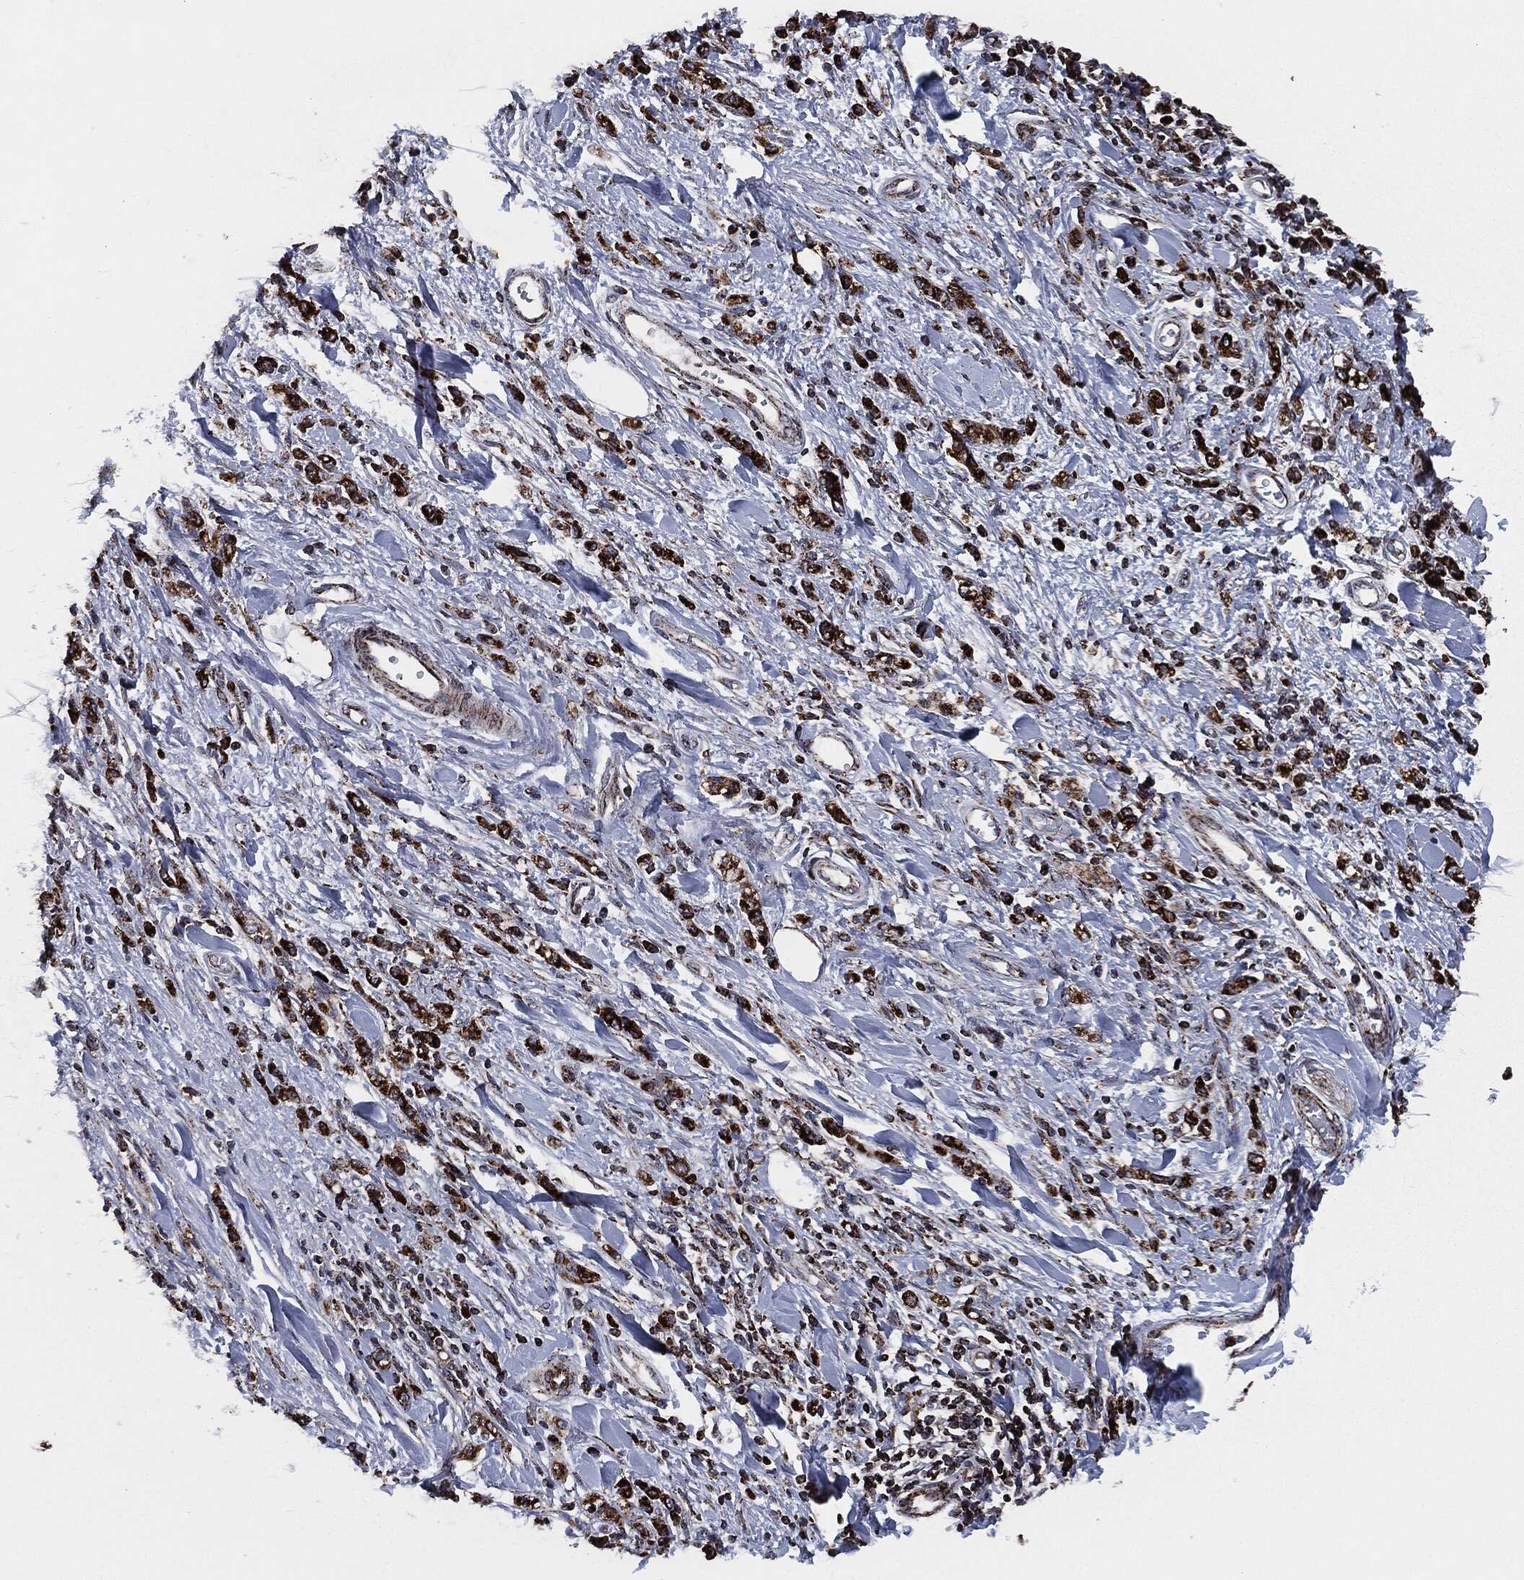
{"staining": {"intensity": "strong", "quantity": ">75%", "location": "cytoplasmic/membranous"}, "tissue": "stomach cancer", "cell_type": "Tumor cells", "image_type": "cancer", "snomed": [{"axis": "morphology", "description": "Adenocarcinoma, NOS"}, {"axis": "topography", "description": "Stomach"}], "caption": "A brown stain highlights strong cytoplasmic/membranous expression of a protein in stomach adenocarcinoma tumor cells. (DAB IHC, brown staining for protein, blue staining for nuclei).", "gene": "FH", "patient": {"sex": "male", "age": 77}}